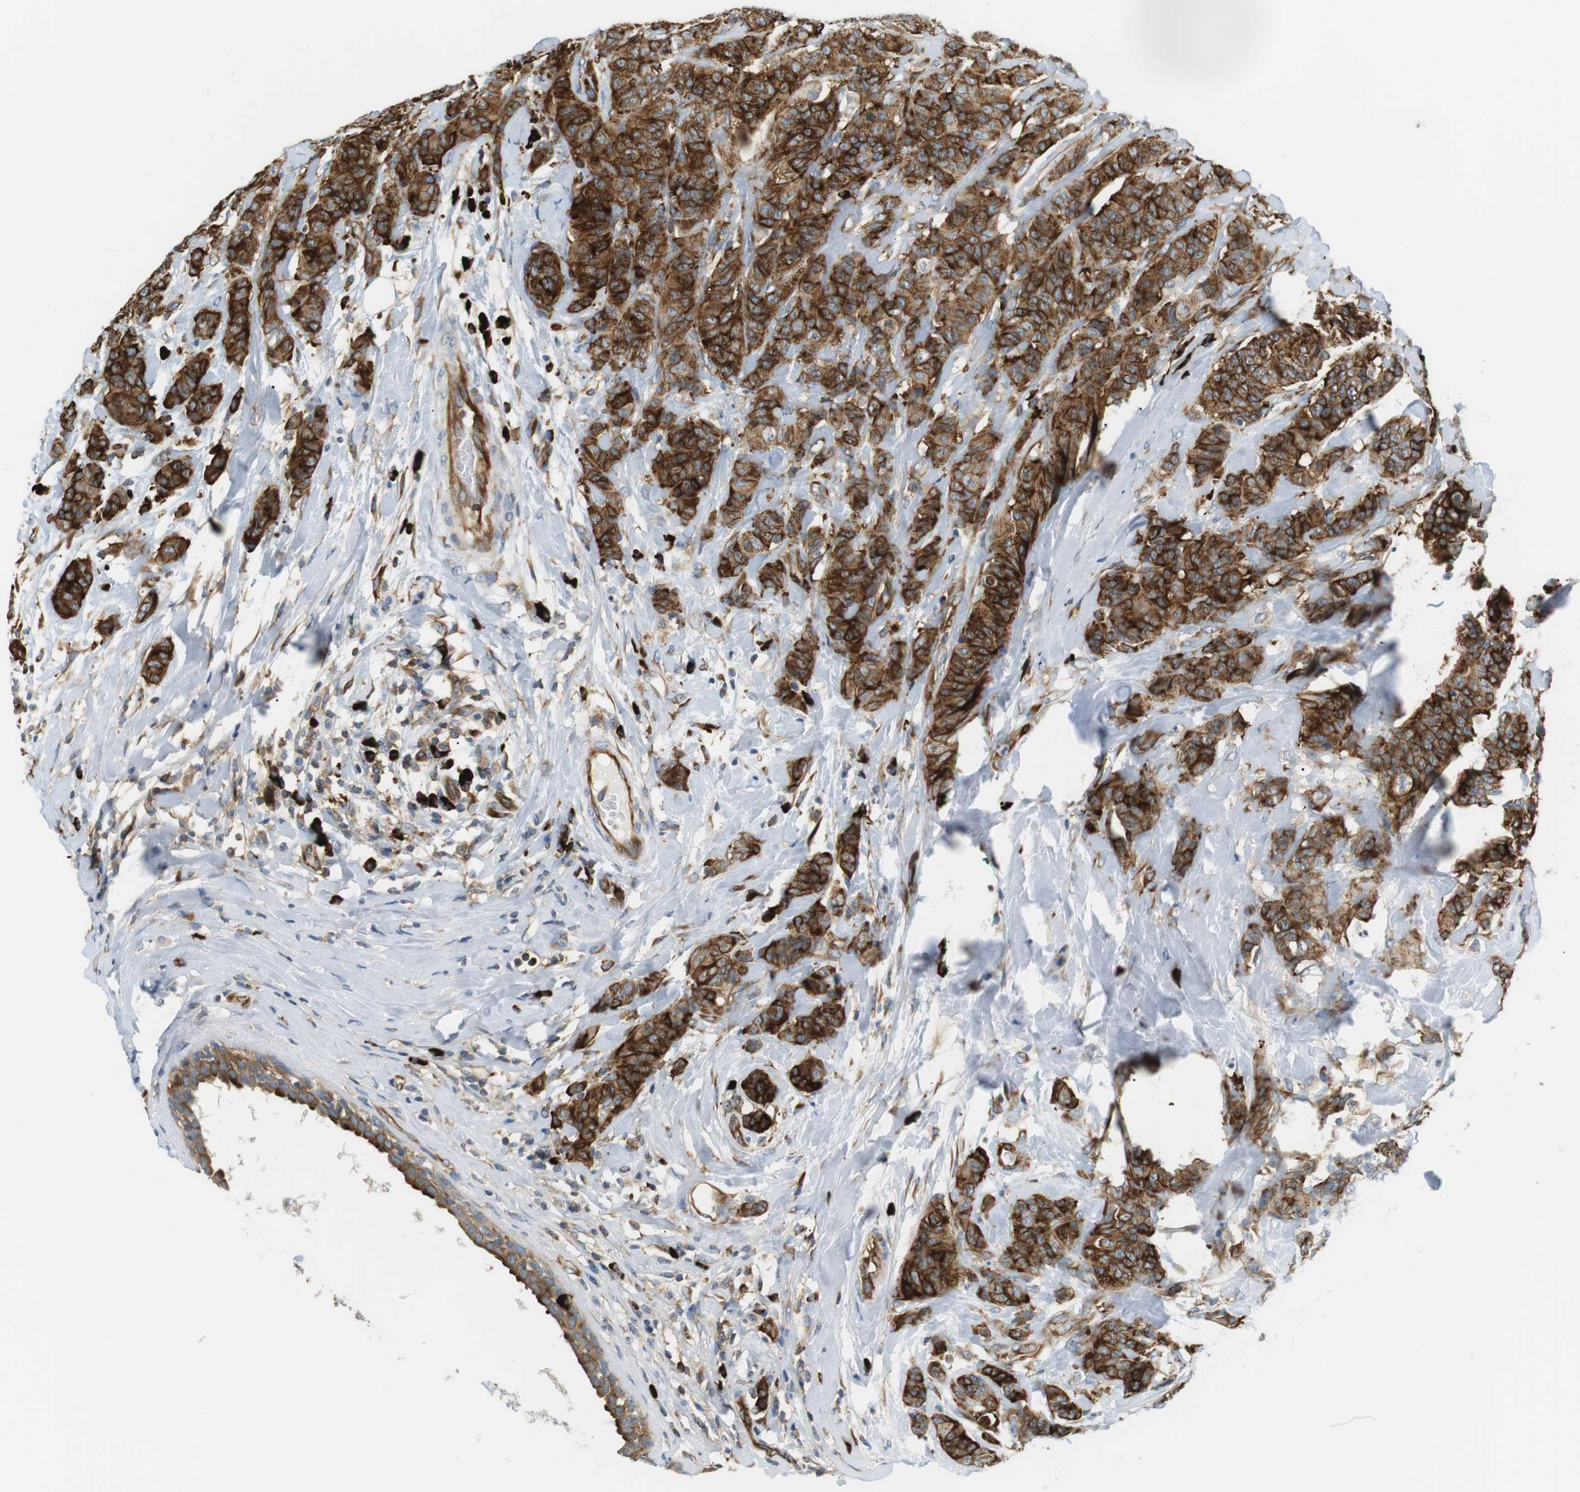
{"staining": {"intensity": "strong", "quantity": ">75%", "location": "cytoplasmic/membranous"}, "tissue": "breast cancer", "cell_type": "Tumor cells", "image_type": "cancer", "snomed": [{"axis": "morphology", "description": "Normal tissue, NOS"}, {"axis": "morphology", "description": "Duct carcinoma"}, {"axis": "topography", "description": "Breast"}], "caption": "Breast cancer stained with a protein marker reveals strong staining in tumor cells.", "gene": "TMEM200A", "patient": {"sex": "female", "age": 40}}